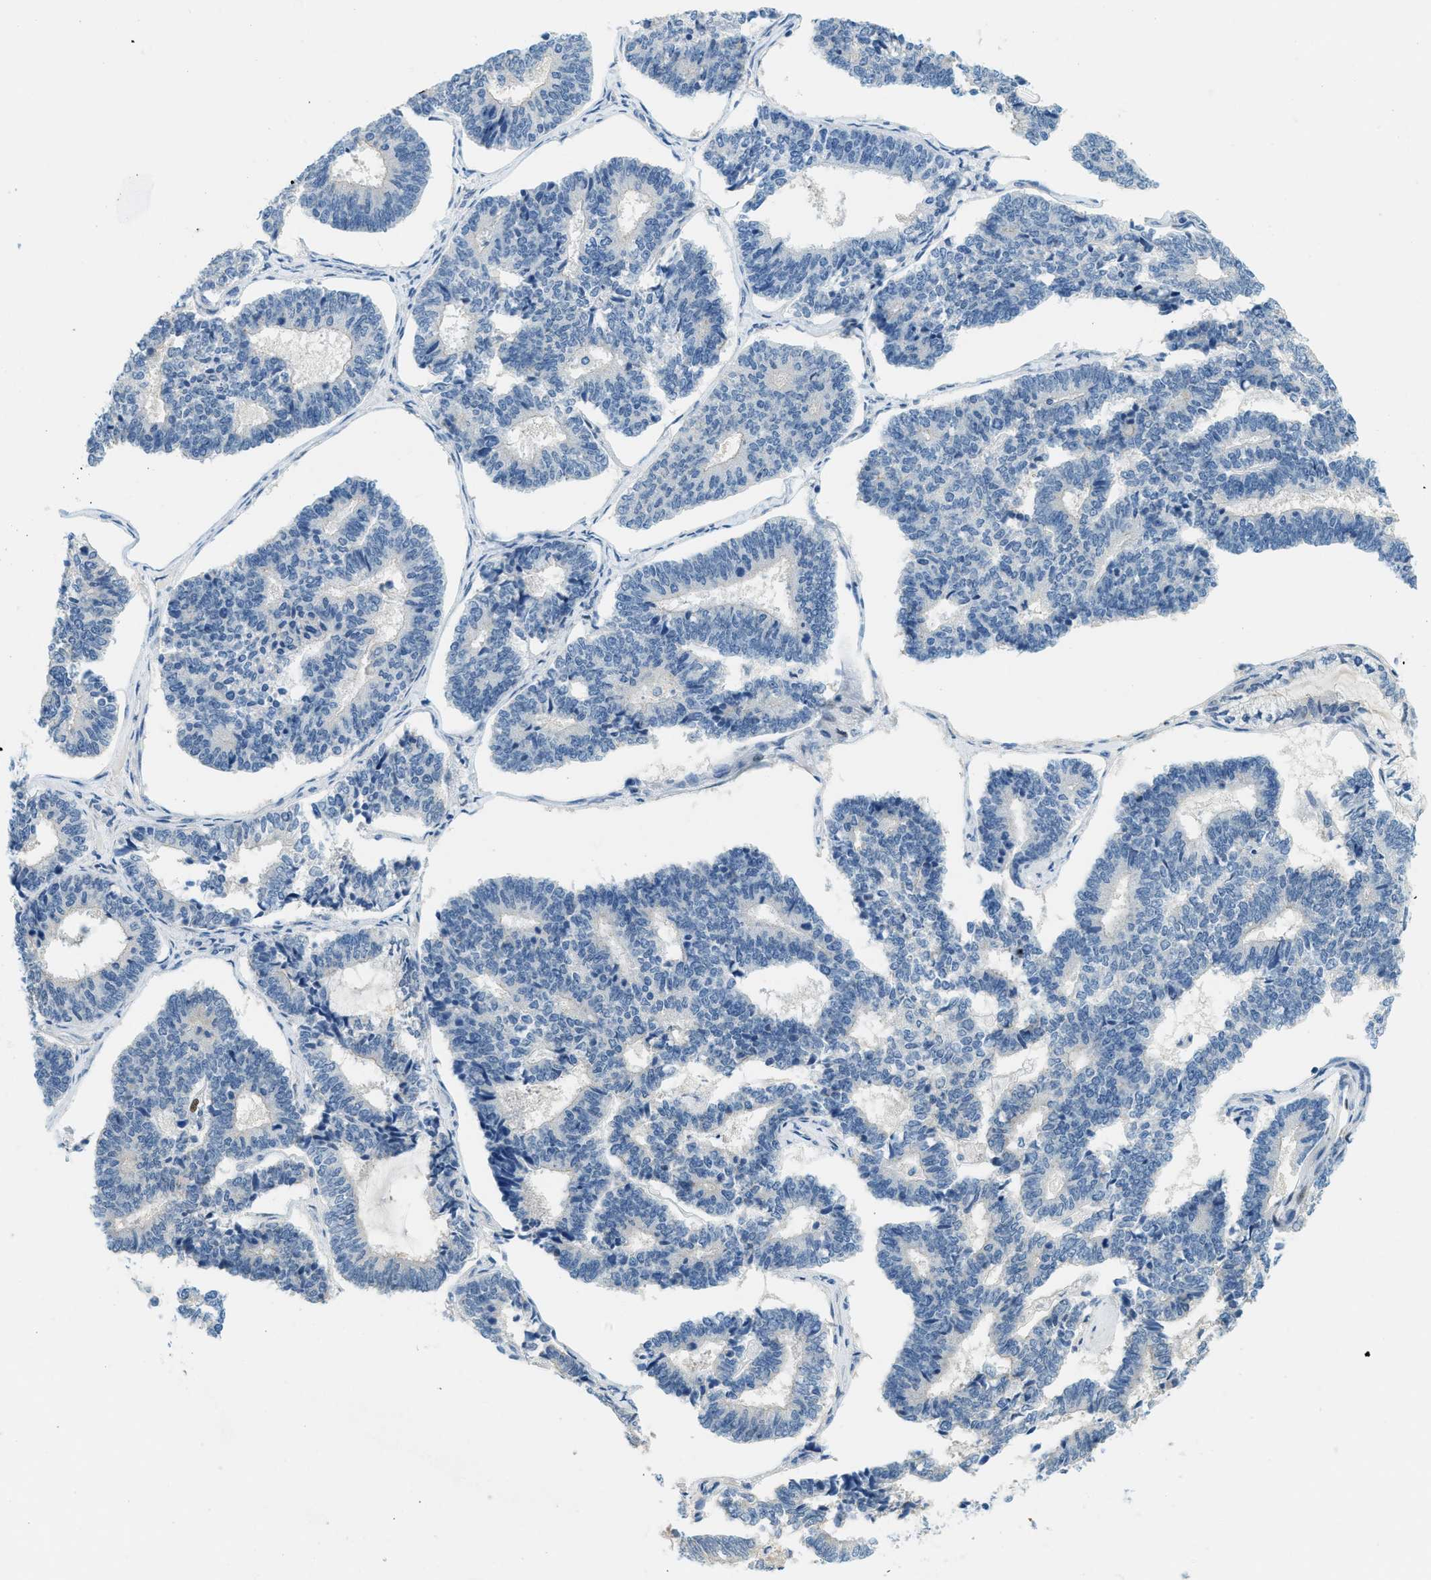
{"staining": {"intensity": "negative", "quantity": "none", "location": "none"}, "tissue": "endometrial cancer", "cell_type": "Tumor cells", "image_type": "cancer", "snomed": [{"axis": "morphology", "description": "Adenocarcinoma, NOS"}, {"axis": "topography", "description": "Endometrium"}], "caption": "Immunohistochemistry photomicrograph of human adenocarcinoma (endometrial) stained for a protein (brown), which displays no positivity in tumor cells. Brightfield microscopy of IHC stained with DAB (brown) and hematoxylin (blue), captured at high magnification.", "gene": "CYP4X1", "patient": {"sex": "female", "age": 70}}